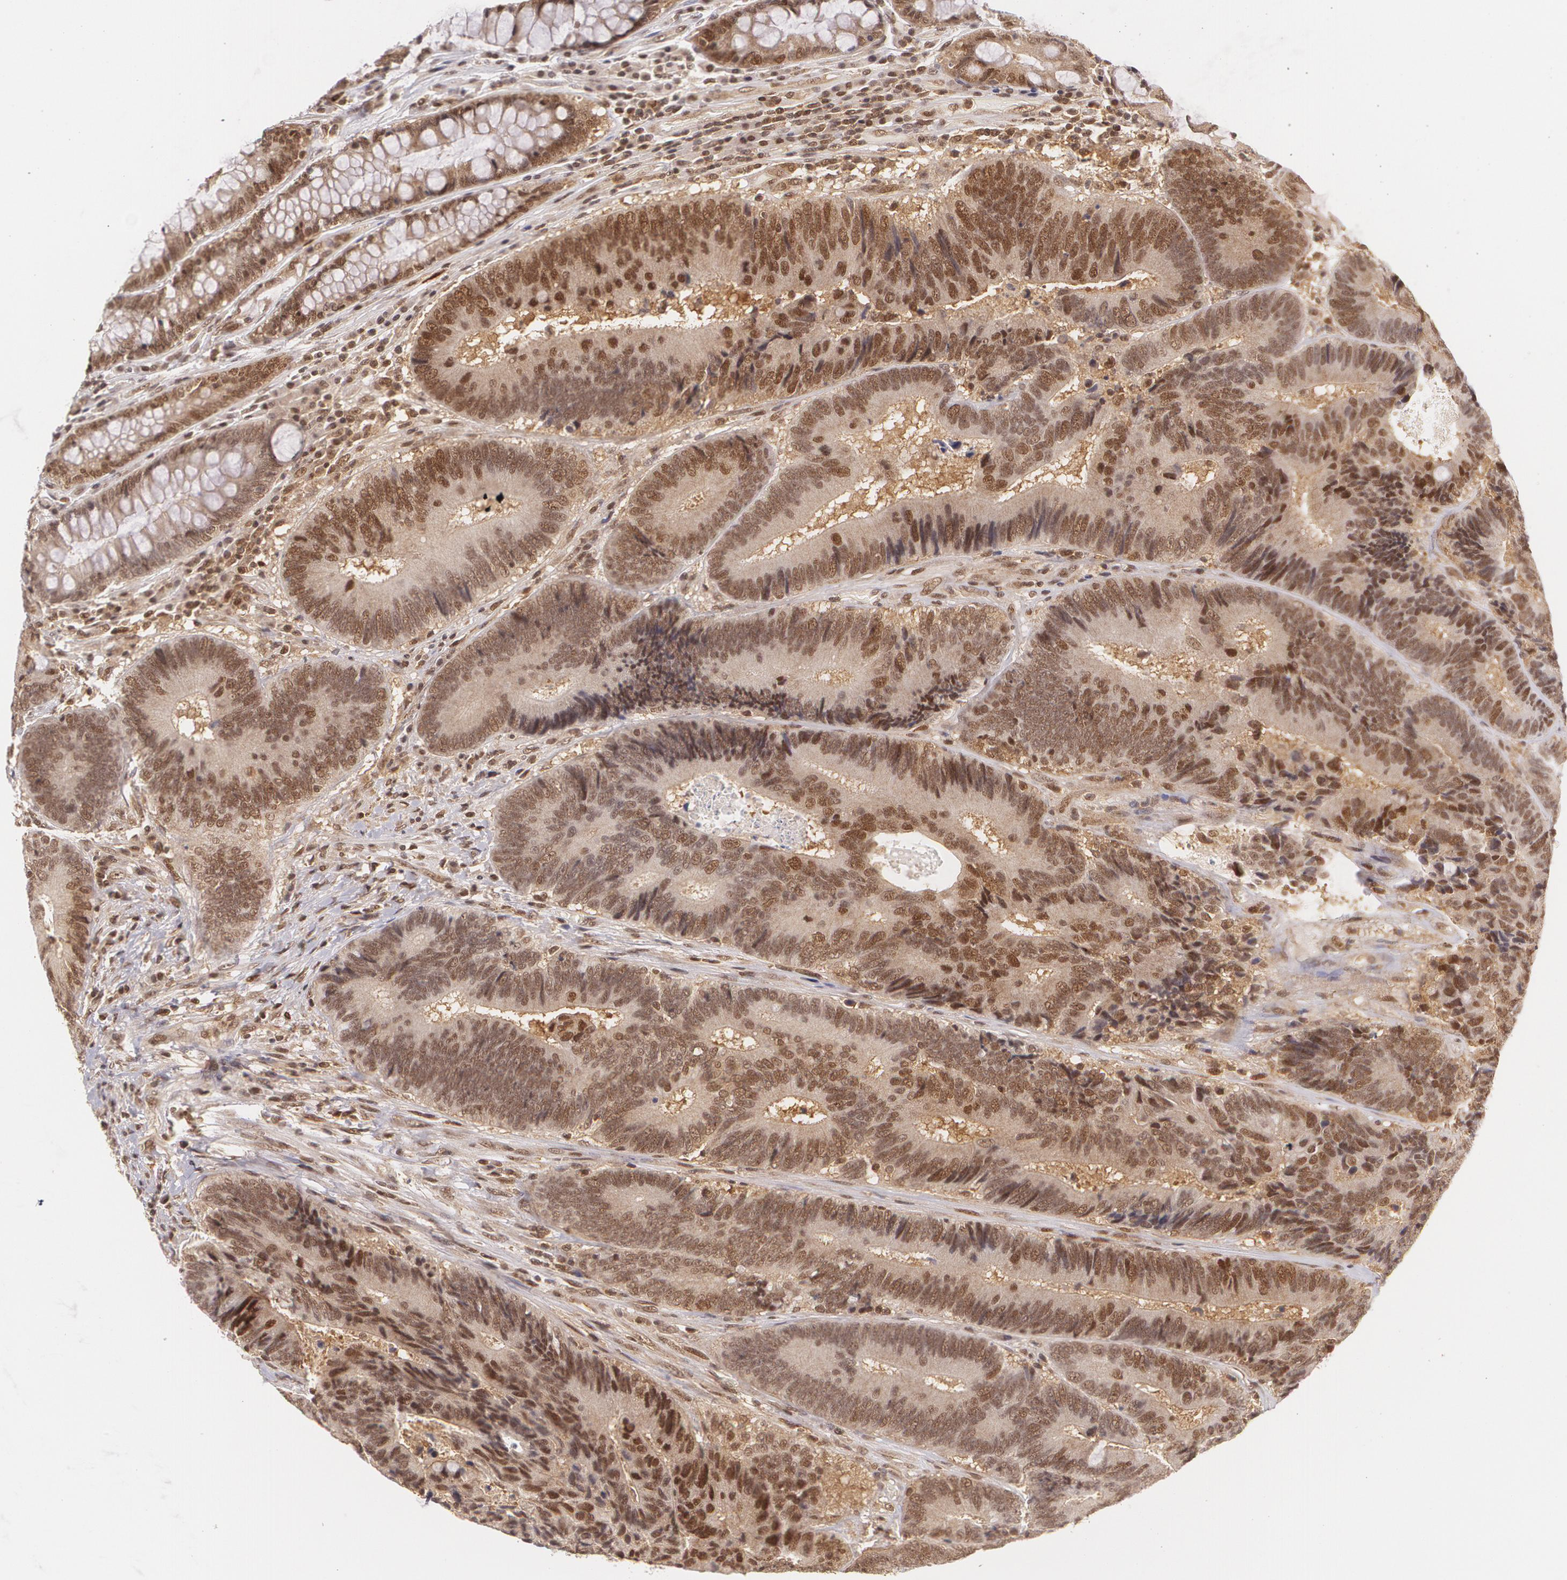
{"staining": {"intensity": "moderate", "quantity": "25%-75%", "location": "cytoplasmic/membranous,nuclear"}, "tissue": "colorectal cancer", "cell_type": "Tumor cells", "image_type": "cancer", "snomed": [{"axis": "morphology", "description": "Normal tissue, NOS"}, {"axis": "morphology", "description": "Adenocarcinoma, NOS"}, {"axis": "topography", "description": "Colon"}], "caption": "This photomicrograph exhibits adenocarcinoma (colorectal) stained with immunohistochemistry to label a protein in brown. The cytoplasmic/membranous and nuclear of tumor cells show moderate positivity for the protein. Nuclei are counter-stained blue.", "gene": "CUL2", "patient": {"sex": "female", "age": 78}}